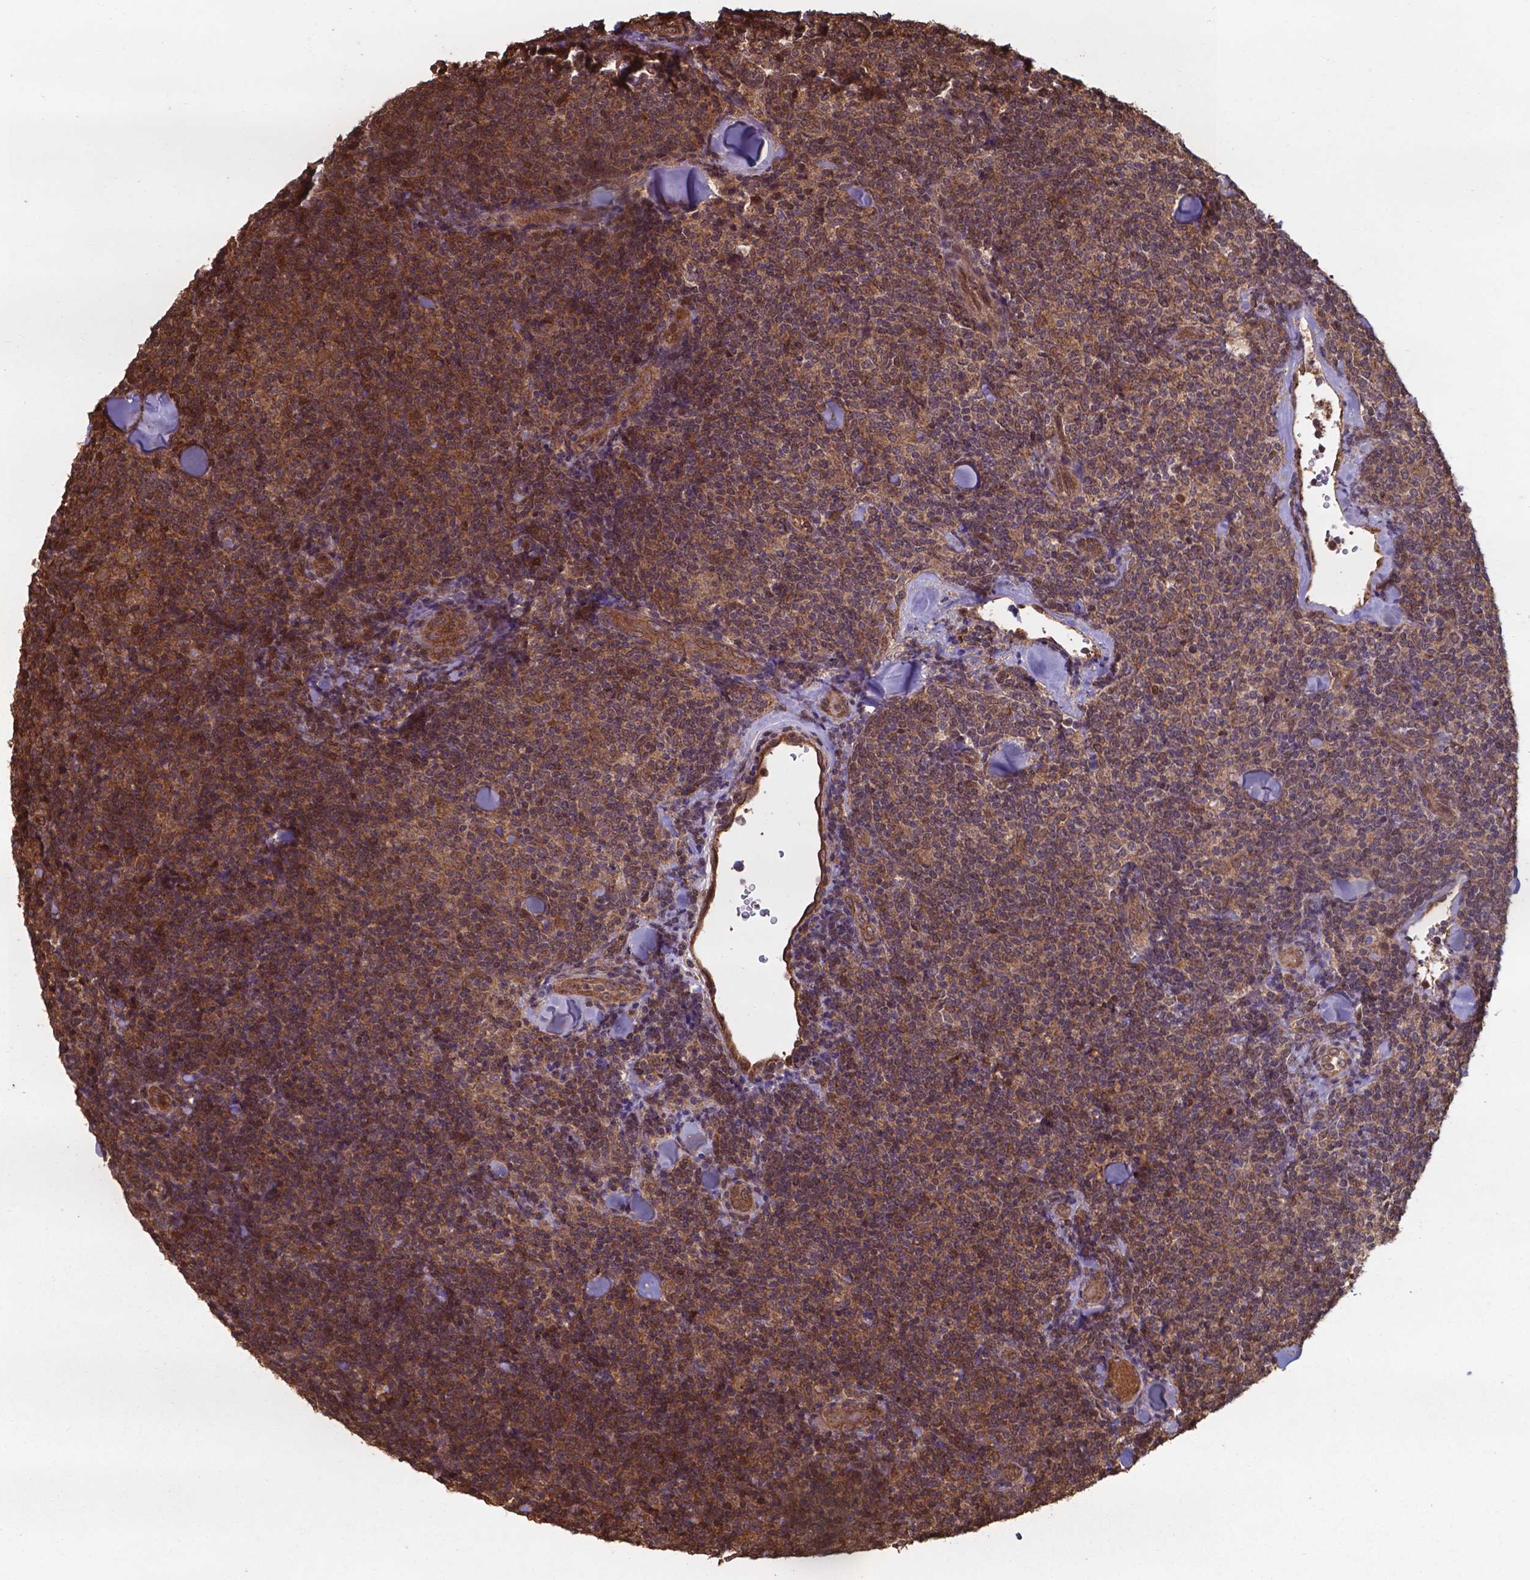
{"staining": {"intensity": "moderate", "quantity": ">75%", "location": "cytoplasmic/membranous,nuclear"}, "tissue": "lymphoma", "cell_type": "Tumor cells", "image_type": "cancer", "snomed": [{"axis": "morphology", "description": "Malignant lymphoma, non-Hodgkin's type, Low grade"}, {"axis": "topography", "description": "Lymph node"}], "caption": "Malignant lymphoma, non-Hodgkin's type (low-grade) tissue reveals moderate cytoplasmic/membranous and nuclear expression in approximately >75% of tumor cells, visualized by immunohistochemistry.", "gene": "CHP2", "patient": {"sex": "female", "age": 56}}